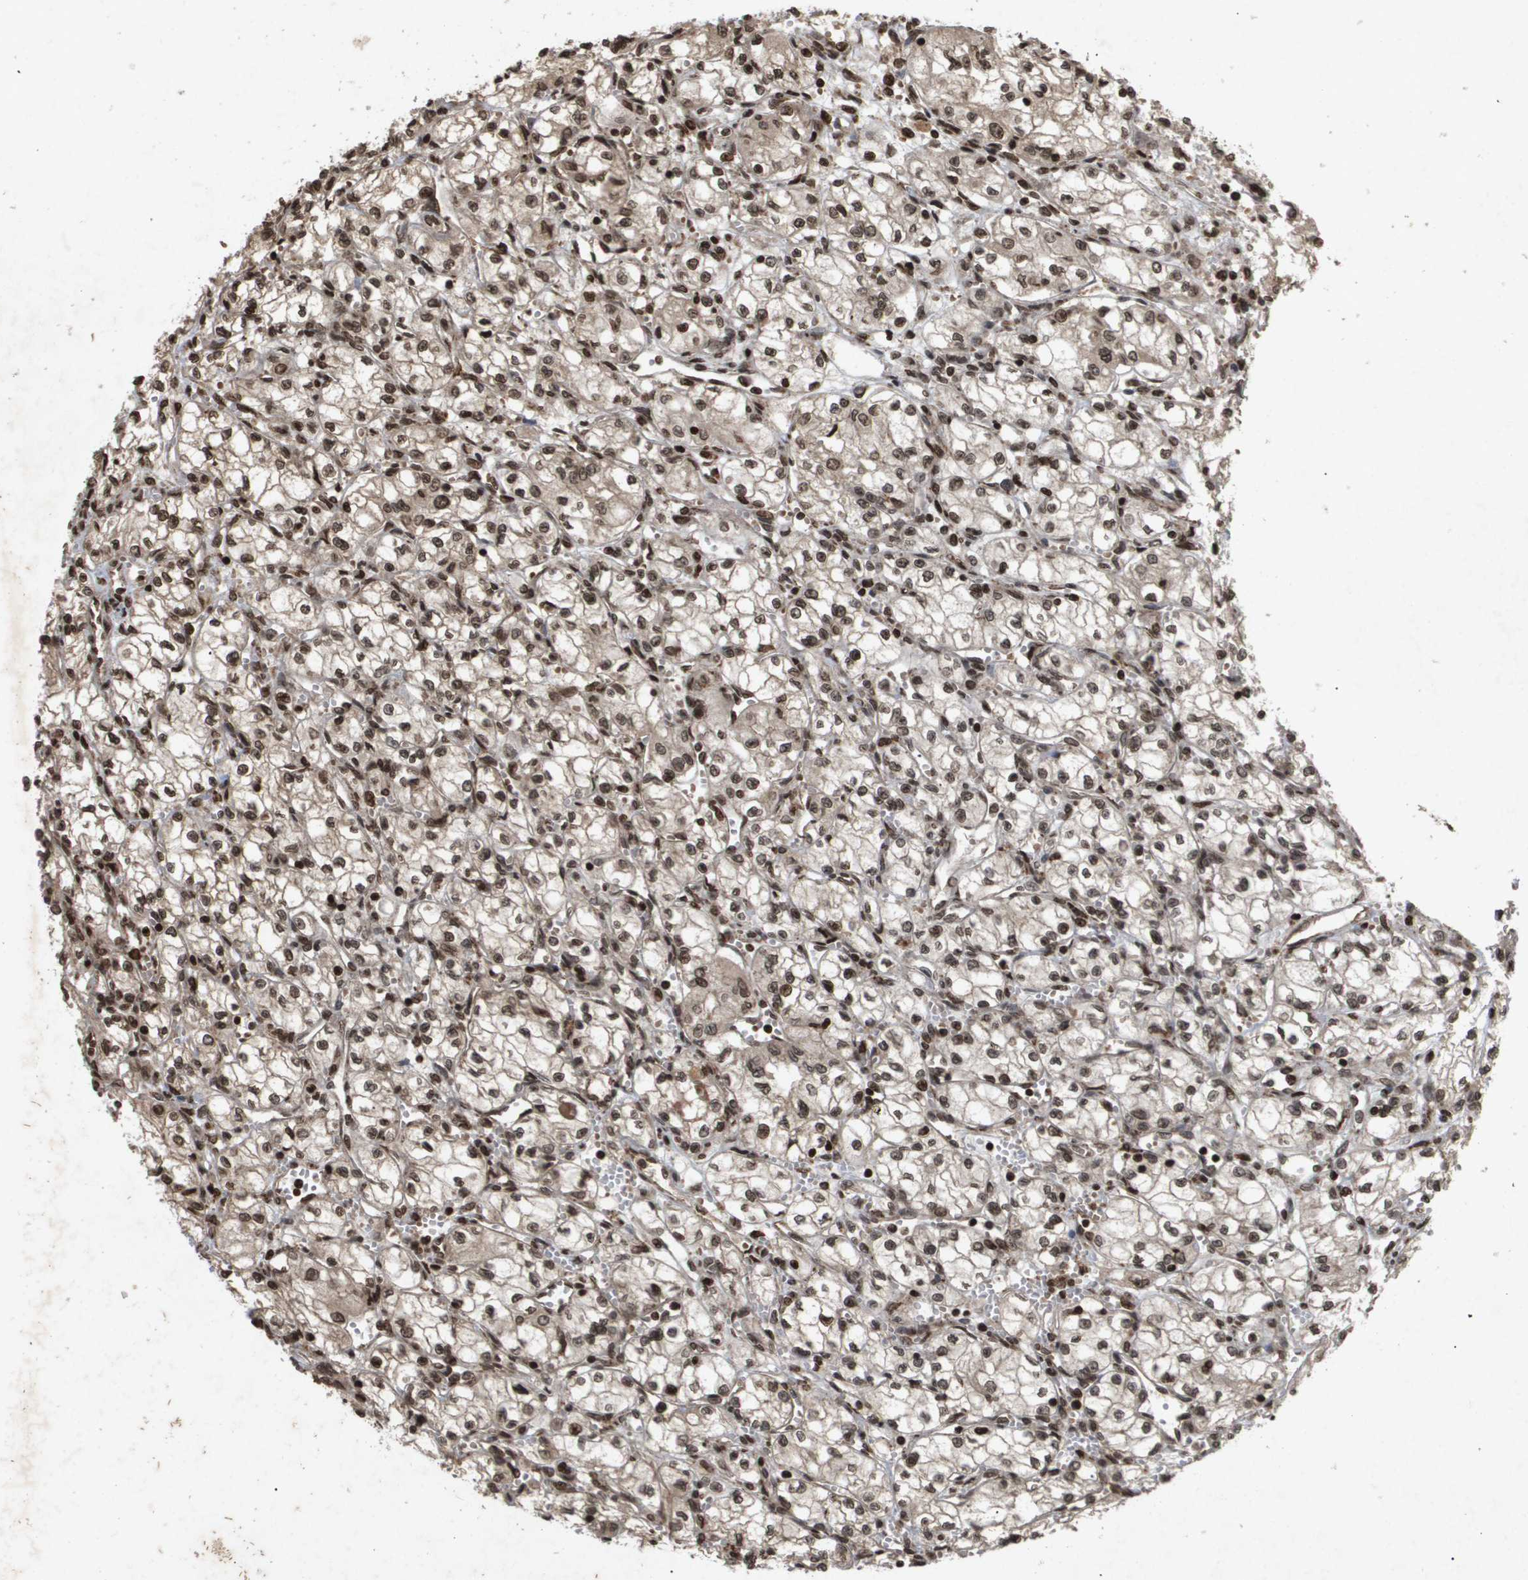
{"staining": {"intensity": "weak", "quantity": ">75%", "location": "nuclear"}, "tissue": "renal cancer", "cell_type": "Tumor cells", "image_type": "cancer", "snomed": [{"axis": "morphology", "description": "Normal tissue, NOS"}, {"axis": "morphology", "description": "Adenocarcinoma, NOS"}, {"axis": "topography", "description": "Kidney"}], "caption": "Adenocarcinoma (renal) stained with DAB (3,3'-diaminobenzidine) IHC exhibits low levels of weak nuclear positivity in about >75% of tumor cells.", "gene": "HSPA6", "patient": {"sex": "male", "age": 59}}